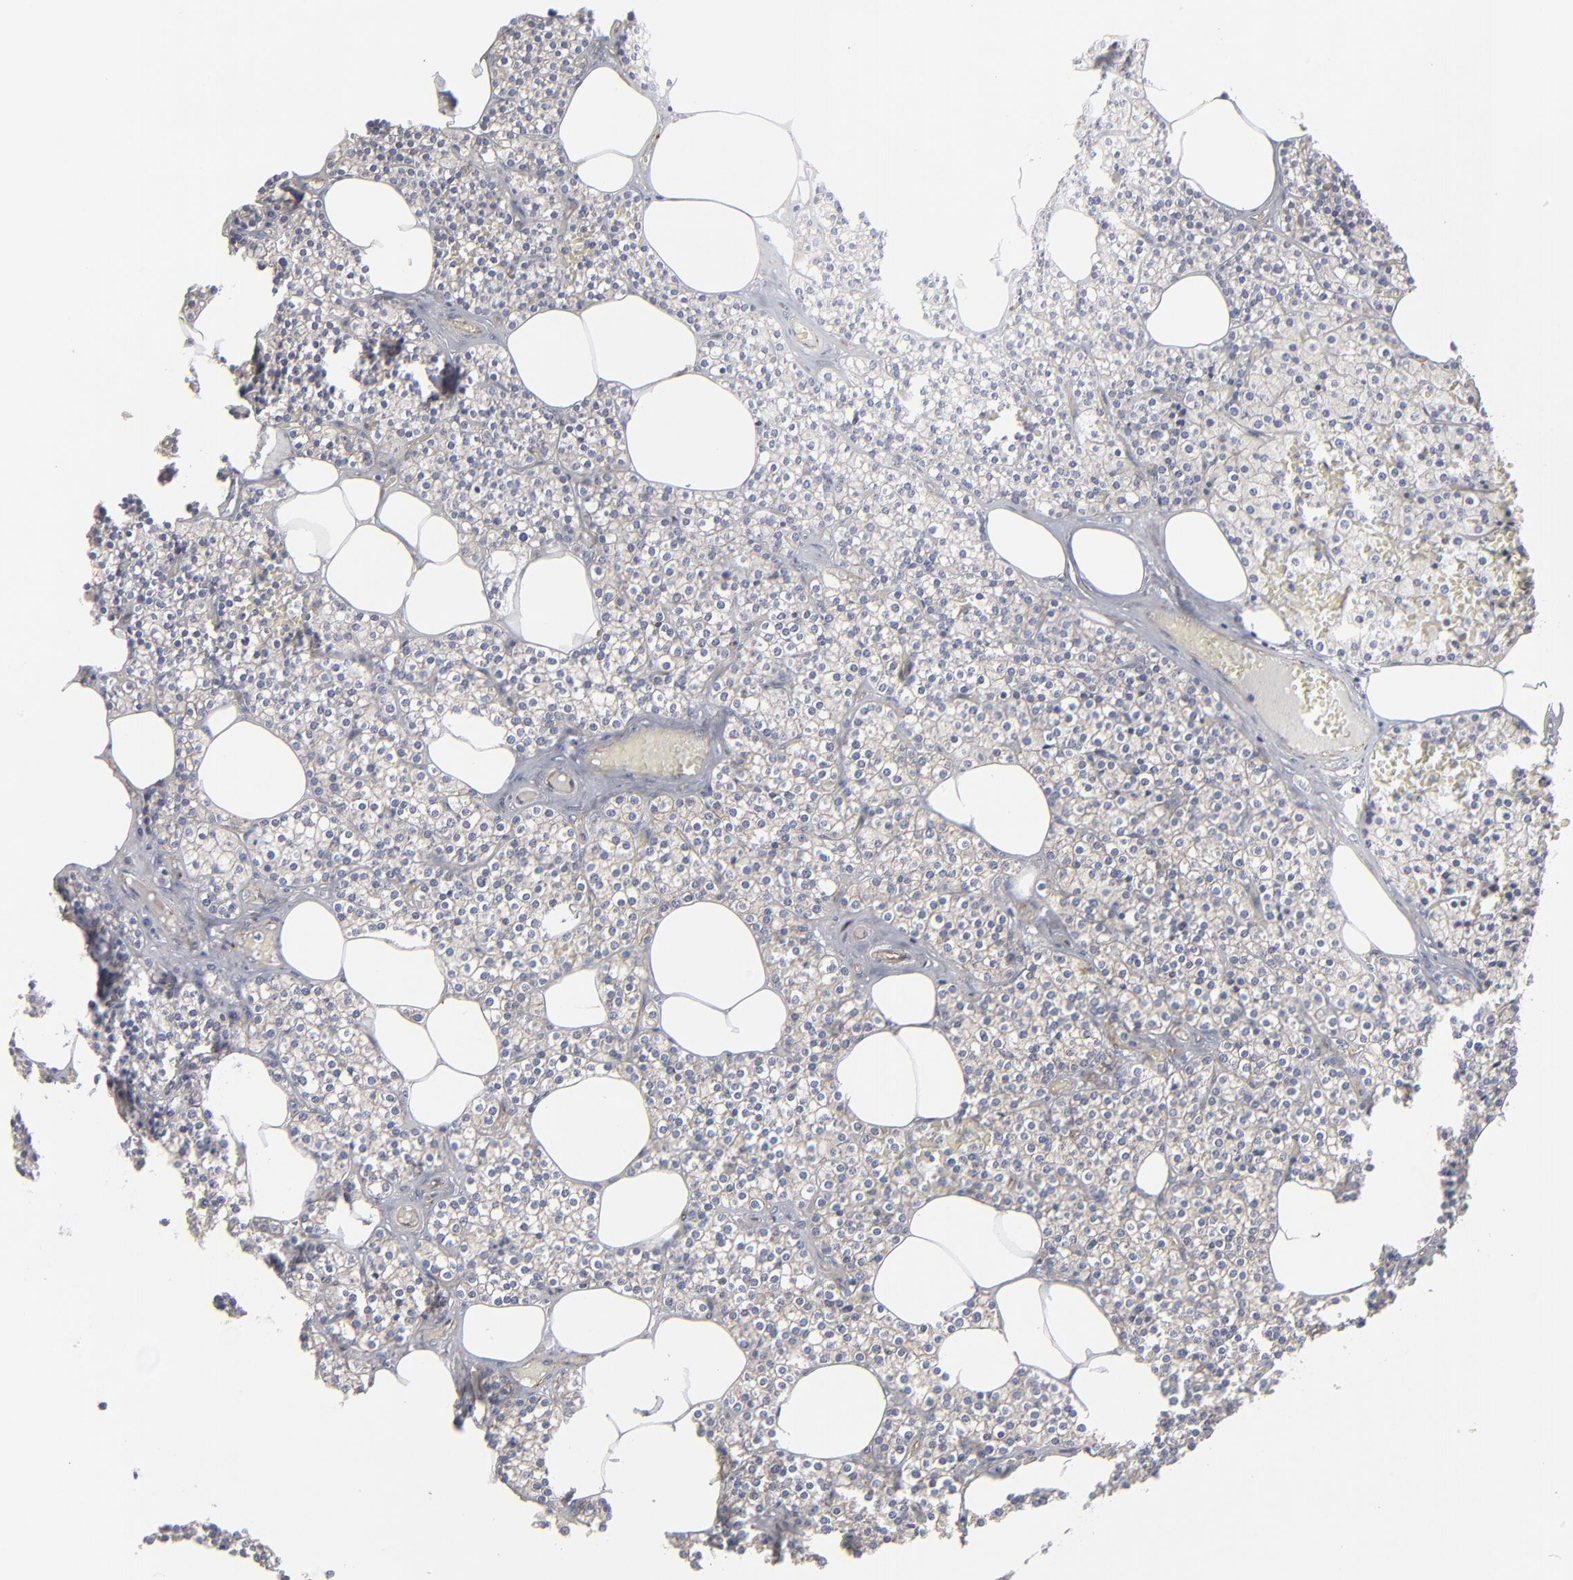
{"staining": {"intensity": "weak", "quantity": "<25%", "location": "cytoplasmic/membranous"}, "tissue": "parathyroid gland", "cell_type": "Glandular cells", "image_type": "normal", "snomed": [{"axis": "morphology", "description": "Normal tissue, NOS"}, {"axis": "topography", "description": "Parathyroid gland"}], "caption": "This is an immunohistochemistry photomicrograph of benign human parathyroid gland. There is no staining in glandular cells.", "gene": "TM4SF1", "patient": {"sex": "male", "age": 51}}